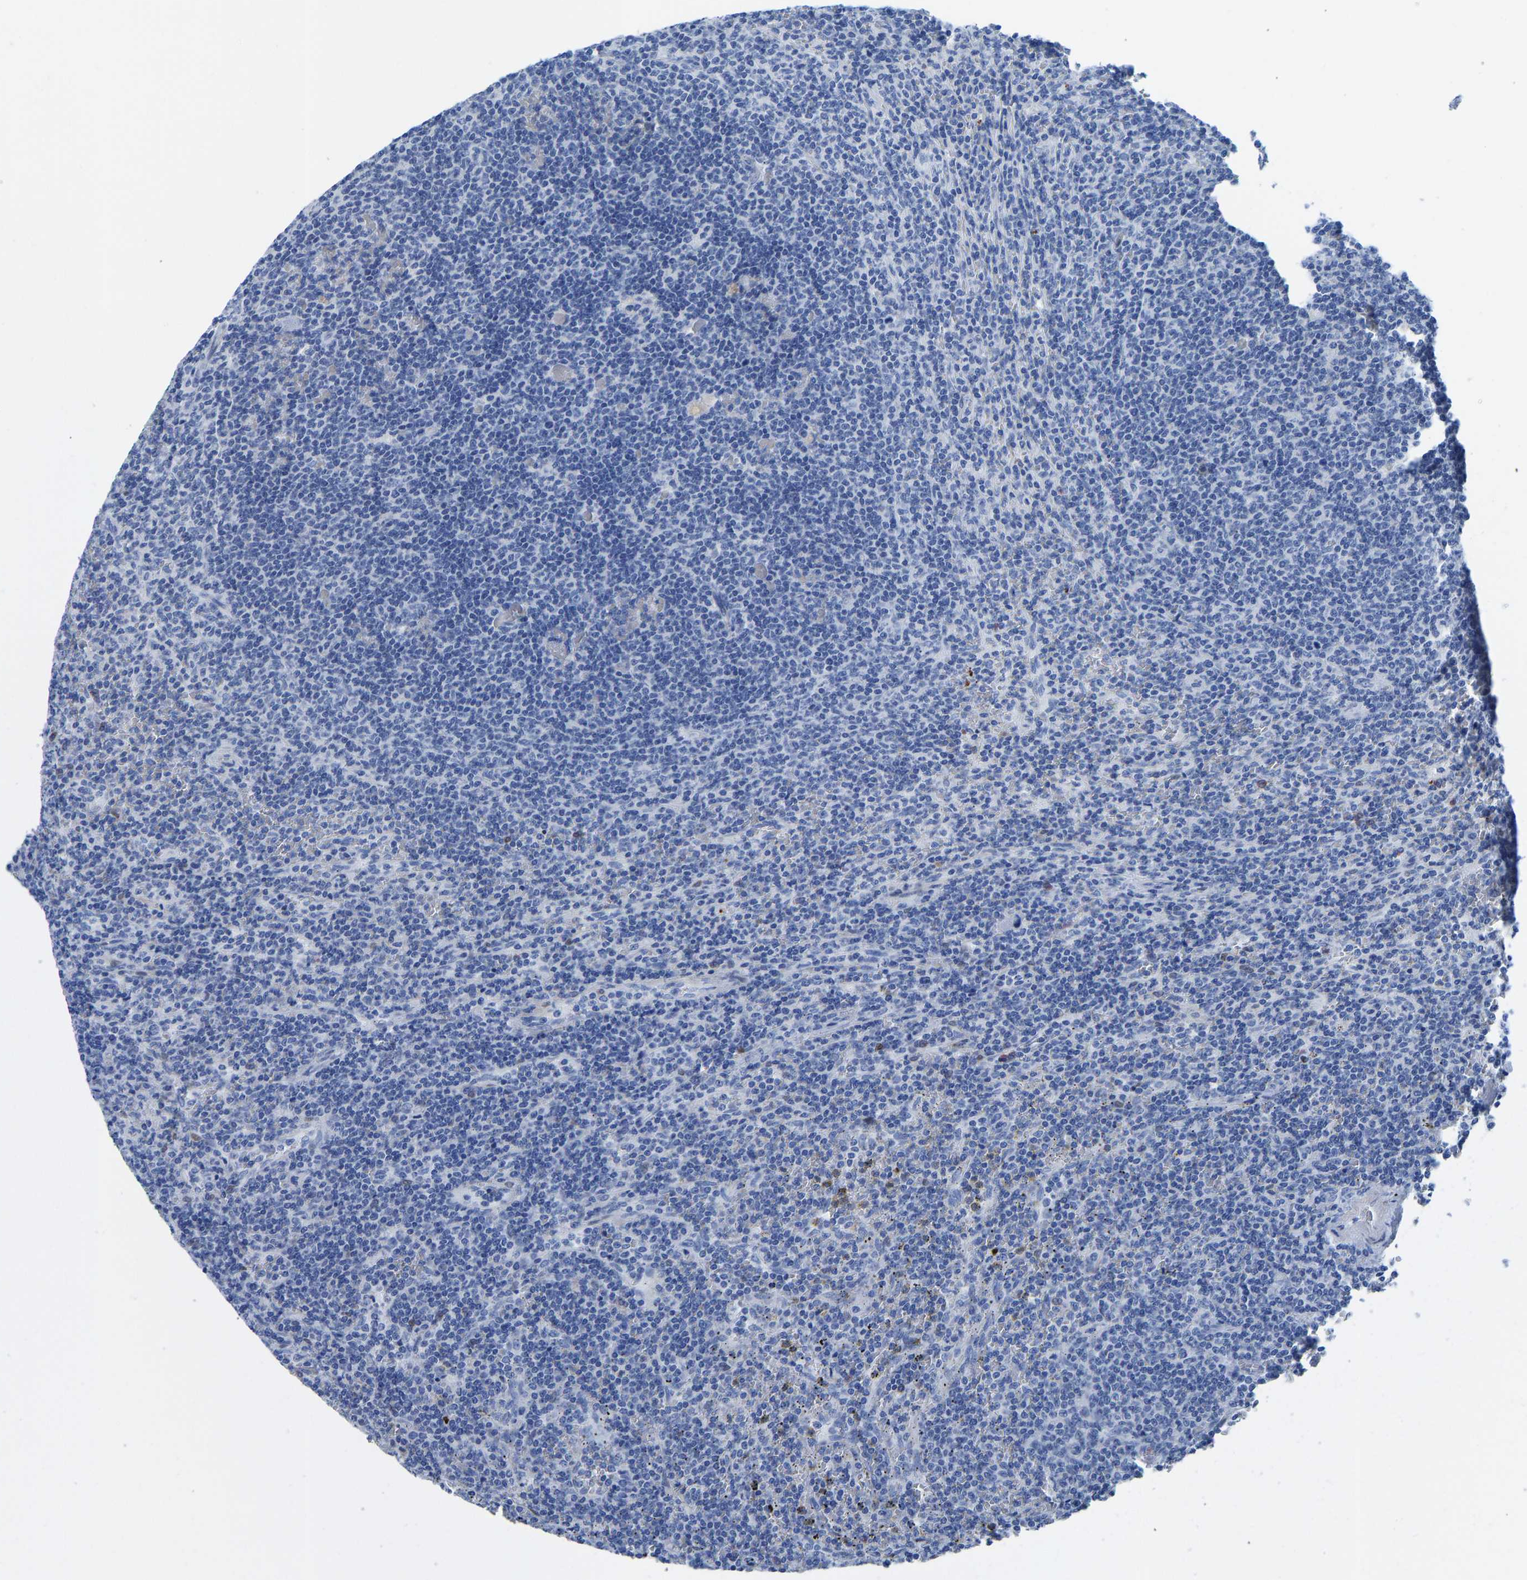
{"staining": {"intensity": "negative", "quantity": "none", "location": "none"}, "tissue": "lymphoma", "cell_type": "Tumor cells", "image_type": "cancer", "snomed": [{"axis": "morphology", "description": "Malignant lymphoma, non-Hodgkin's type, Low grade"}, {"axis": "topography", "description": "Spleen"}], "caption": "An immunohistochemistry (IHC) photomicrograph of malignant lymphoma, non-Hodgkin's type (low-grade) is shown. There is no staining in tumor cells of malignant lymphoma, non-Hodgkin's type (low-grade). Brightfield microscopy of immunohistochemistry stained with DAB (brown) and hematoxylin (blue), captured at high magnification.", "gene": "NKAIN3", "patient": {"sex": "female", "age": 50}}